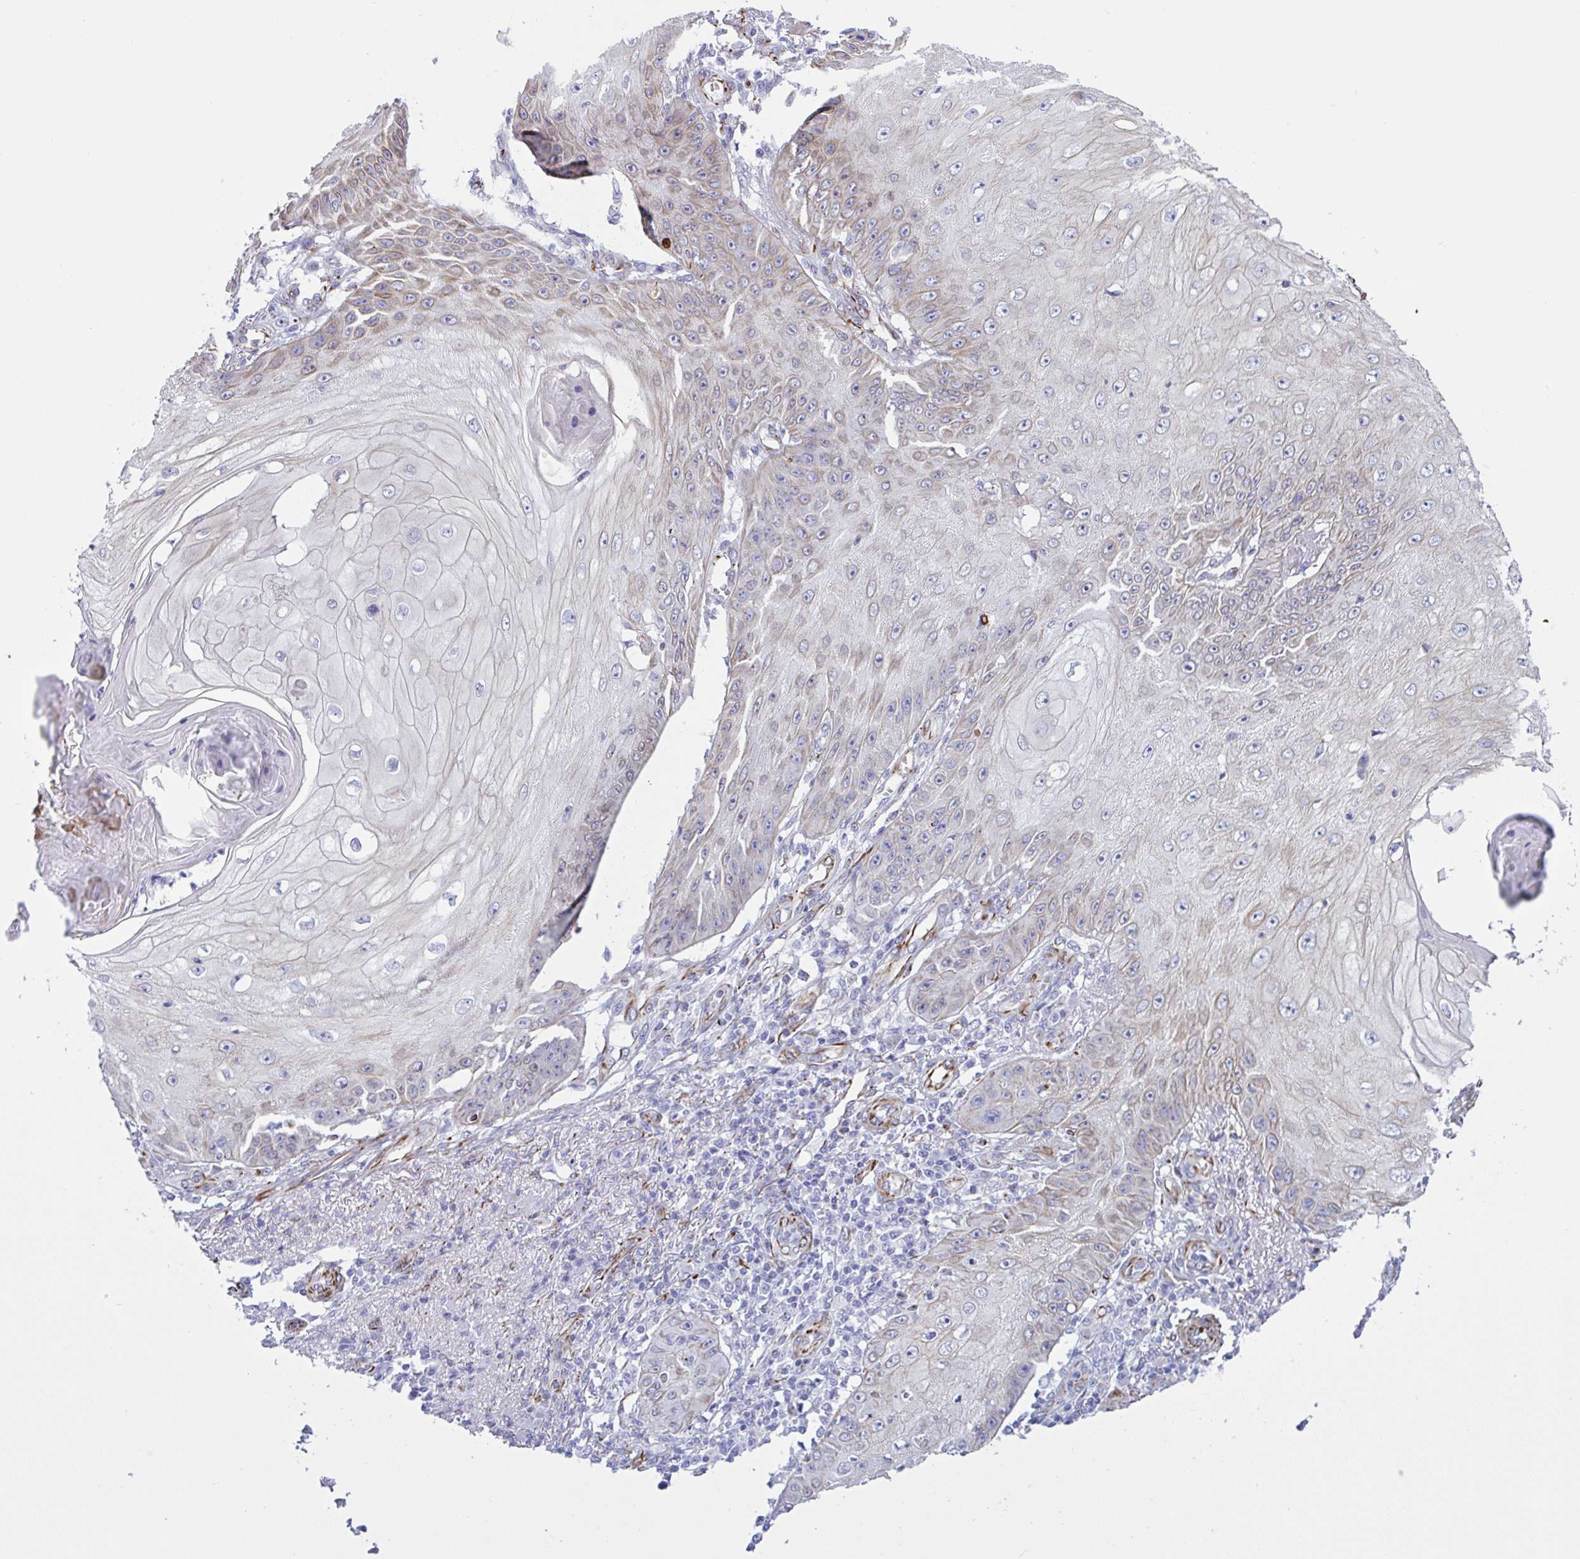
{"staining": {"intensity": "moderate", "quantity": "25%-75%", "location": "cytoplasmic/membranous"}, "tissue": "skin cancer", "cell_type": "Tumor cells", "image_type": "cancer", "snomed": [{"axis": "morphology", "description": "Squamous cell carcinoma, NOS"}, {"axis": "topography", "description": "Skin"}], "caption": "Immunohistochemical staining of squamous cell carcinoma (skin) displays medium levels of moderate cytoplasmic/membranous protein expression in approximately 25%-75% of tumor cells.", "gene": "SMAD5", "patient": {"sex": "male", "age": 70}}